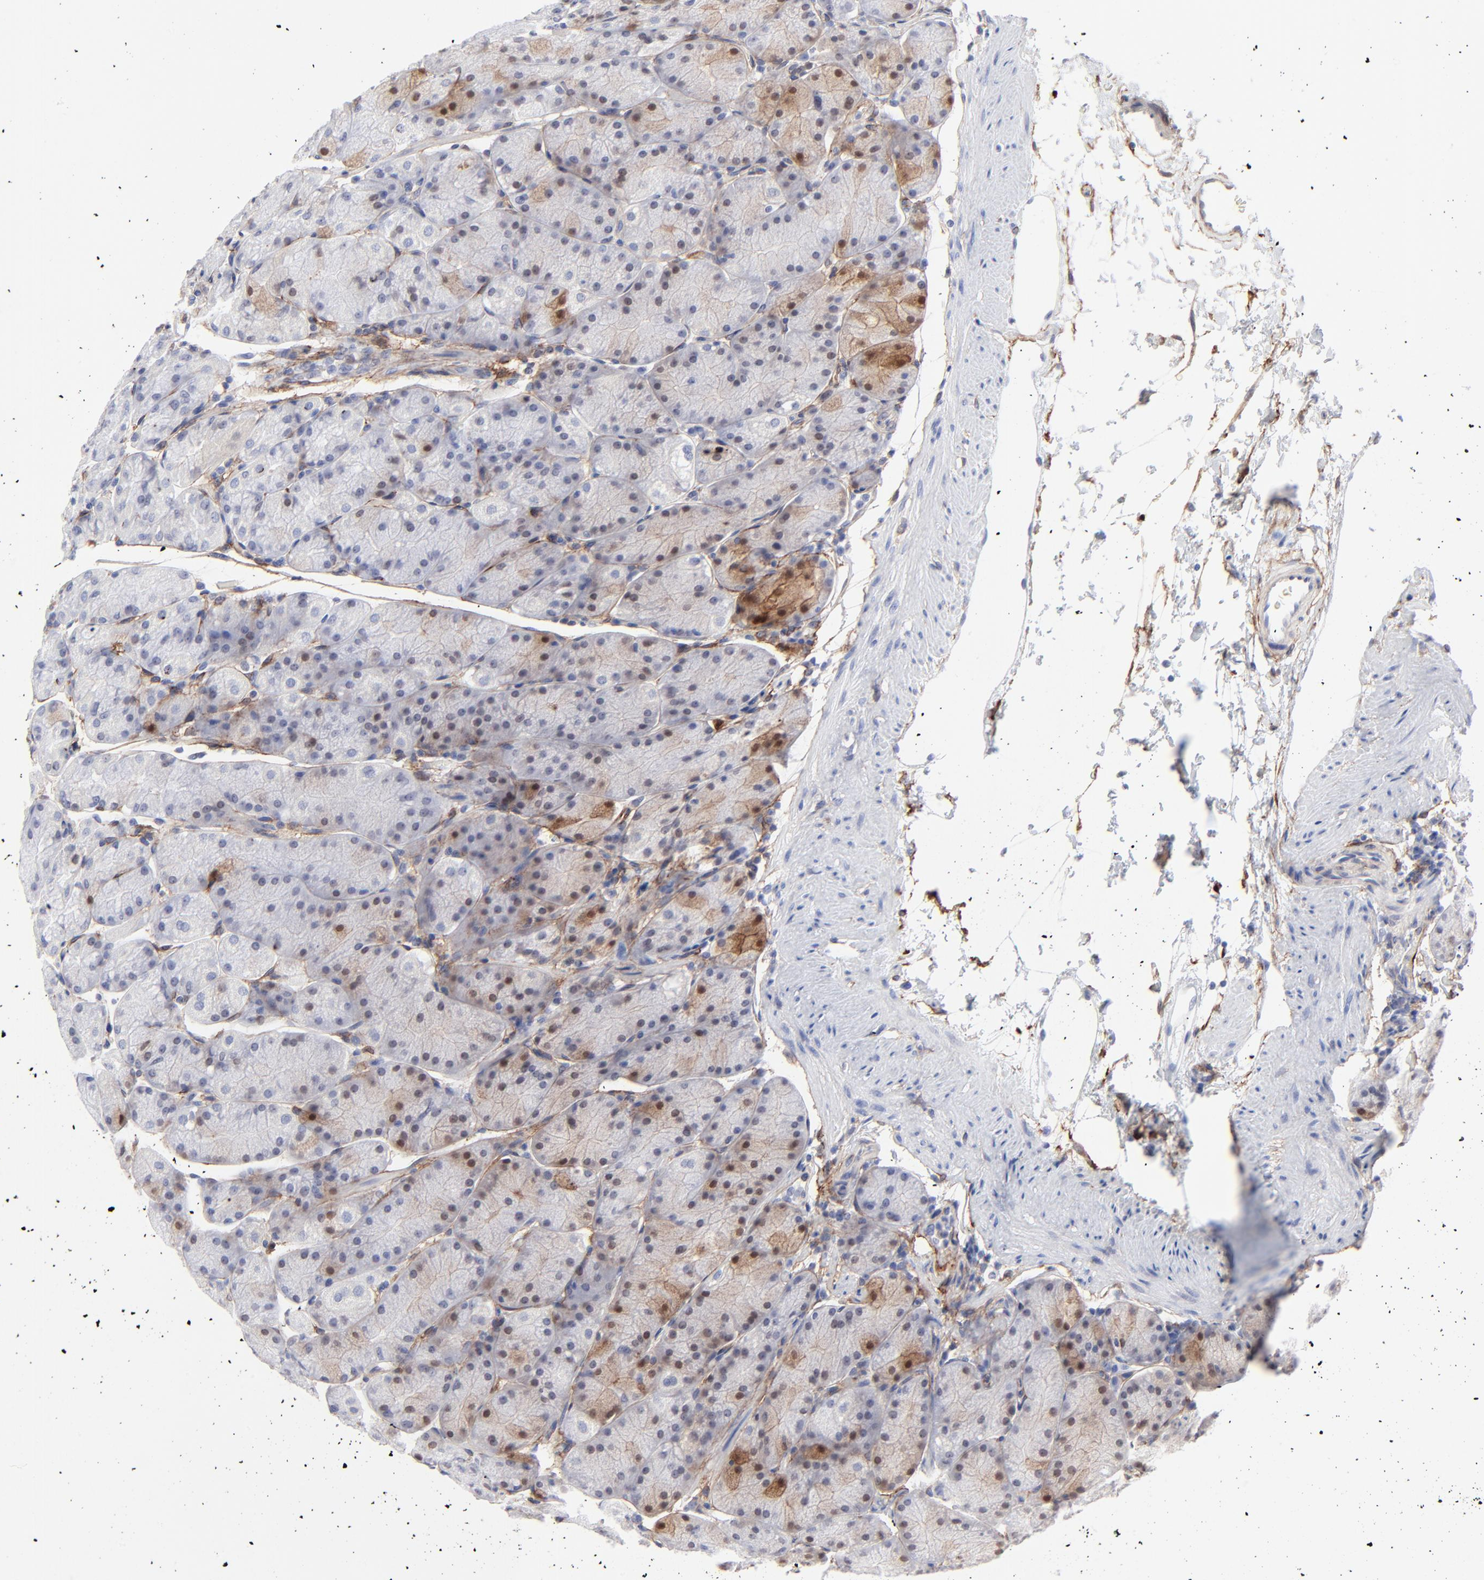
{"staining": {"intensity": "strong", "quantity": "25%-75%", "location": "cytoplasmic/membranous,nuclear"}, "tissue": "stomach", "cell_type": "Glandular cells", "image_type": "normal", "snomed": [{"axis": "morphology", "description": "Normal tissue, NOS"}, {"axis": "topography", "description": "Stomach, upper"}, {"axis": "topography", "description": "Stomach"}], "caption": "Immunohistochemistry (IHC) micrograph of unremarkable stomach stained for a protein (brown), which shows high levels of strong cytoplasmic/membranous,nuclear expression in about 25%-75% of glandular cells.", "gene": "PDGFRB", "patient": {"sex": "male", "age": 76}}